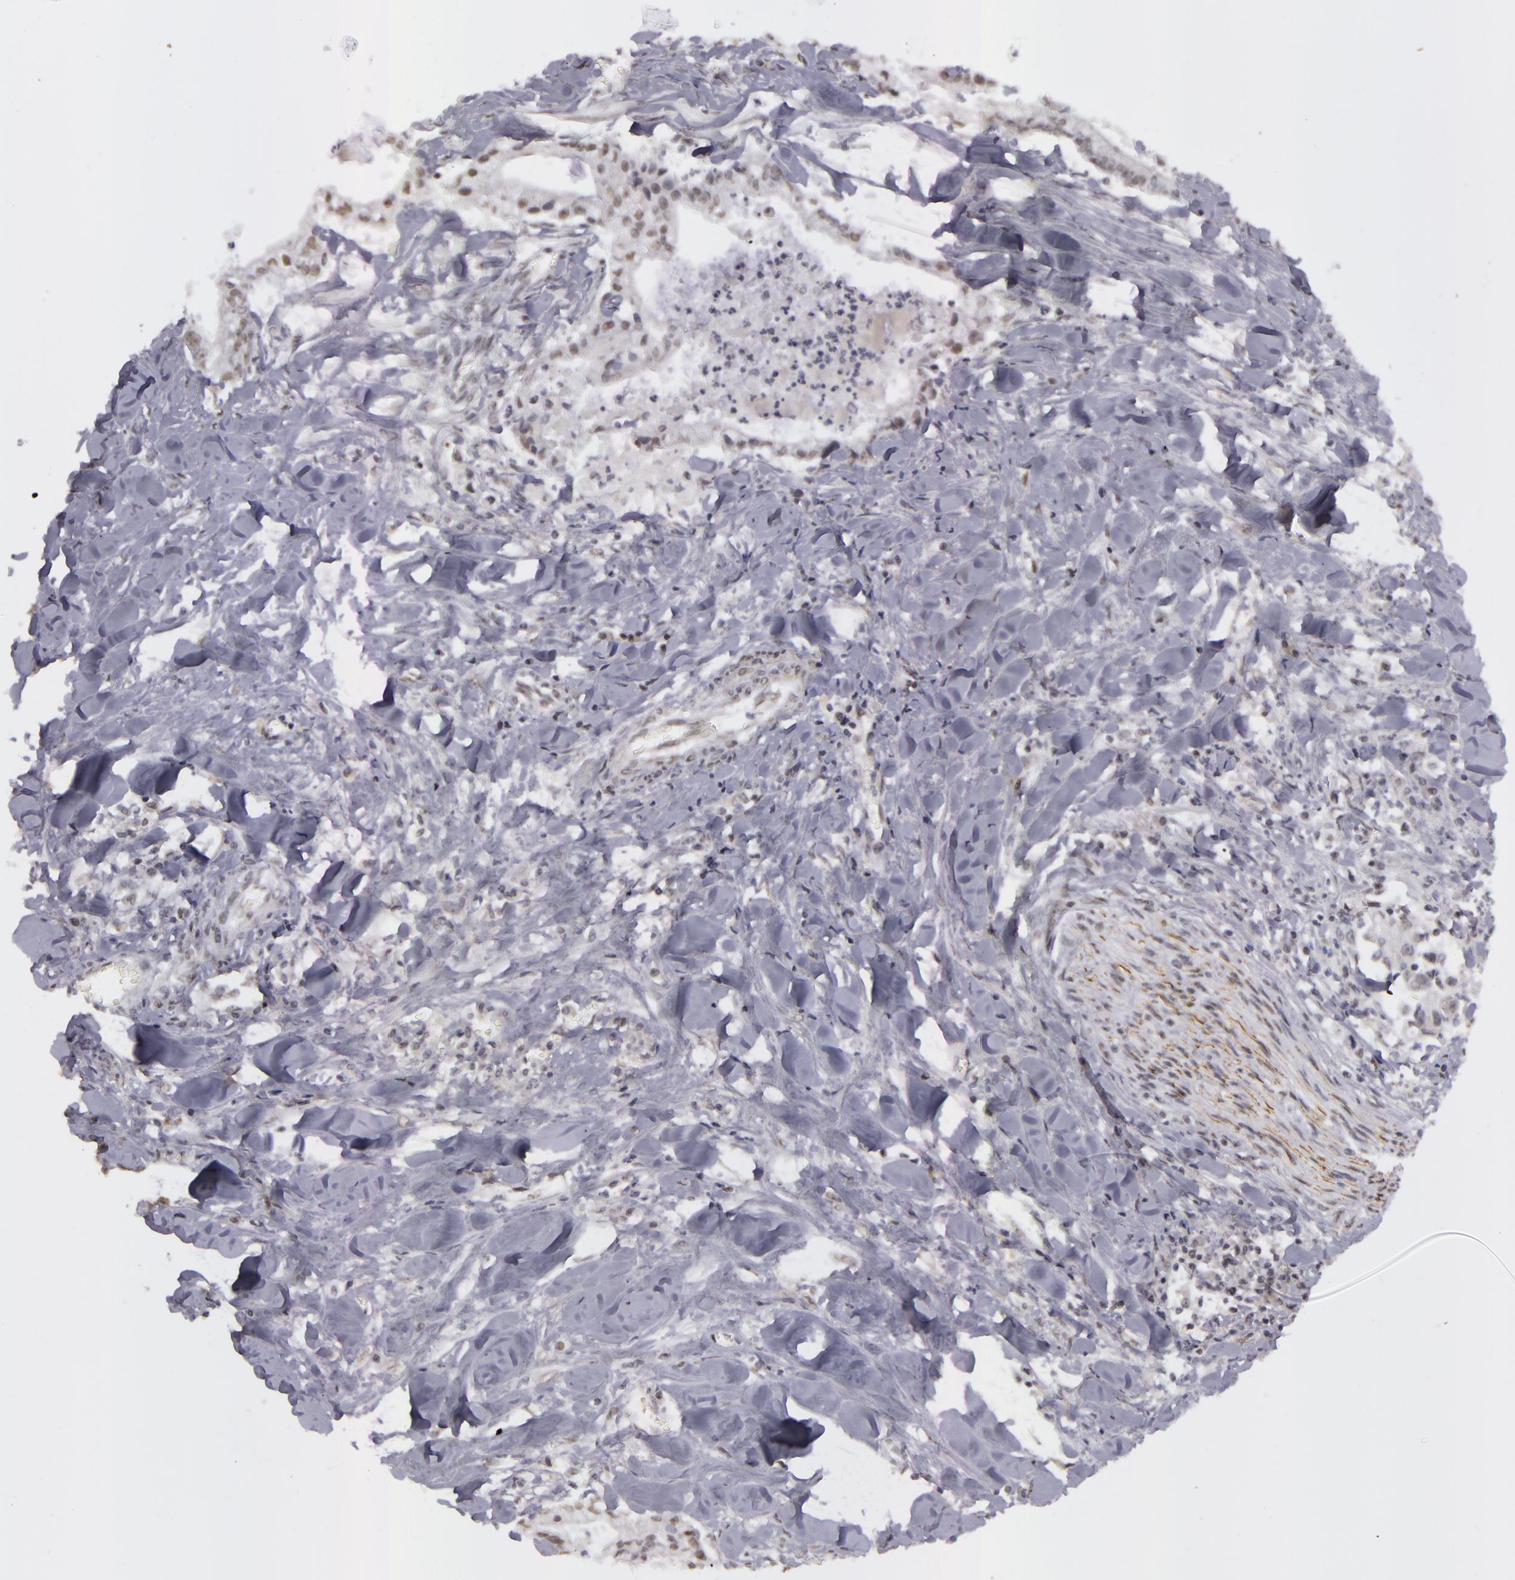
{"staining": {"intensity": "weak", "quantity": "25%-75%", "location": "nuclear"}, "tissue": "liver cancer", "cell_type": "Tumor cells", "image_type": "cancer", "snomed": [{"axis": "morphology", "description": "Cholangiocarcinoma"}, {"axis": "topography", "description": "Liver"}], "caption": "An immunohistochemistry (IHC) histopathology image of neoplastic tissue is shown. Protein staining in brown shows weak nuclear positivity in liver cholangiocarcinoma within tumor cells. Immunohistochemistry (ihc) stains the protein in brown and the nuclei are stained blue.", "gene": "RRP7A", "patient": {"sex": "male", "age": 57}}